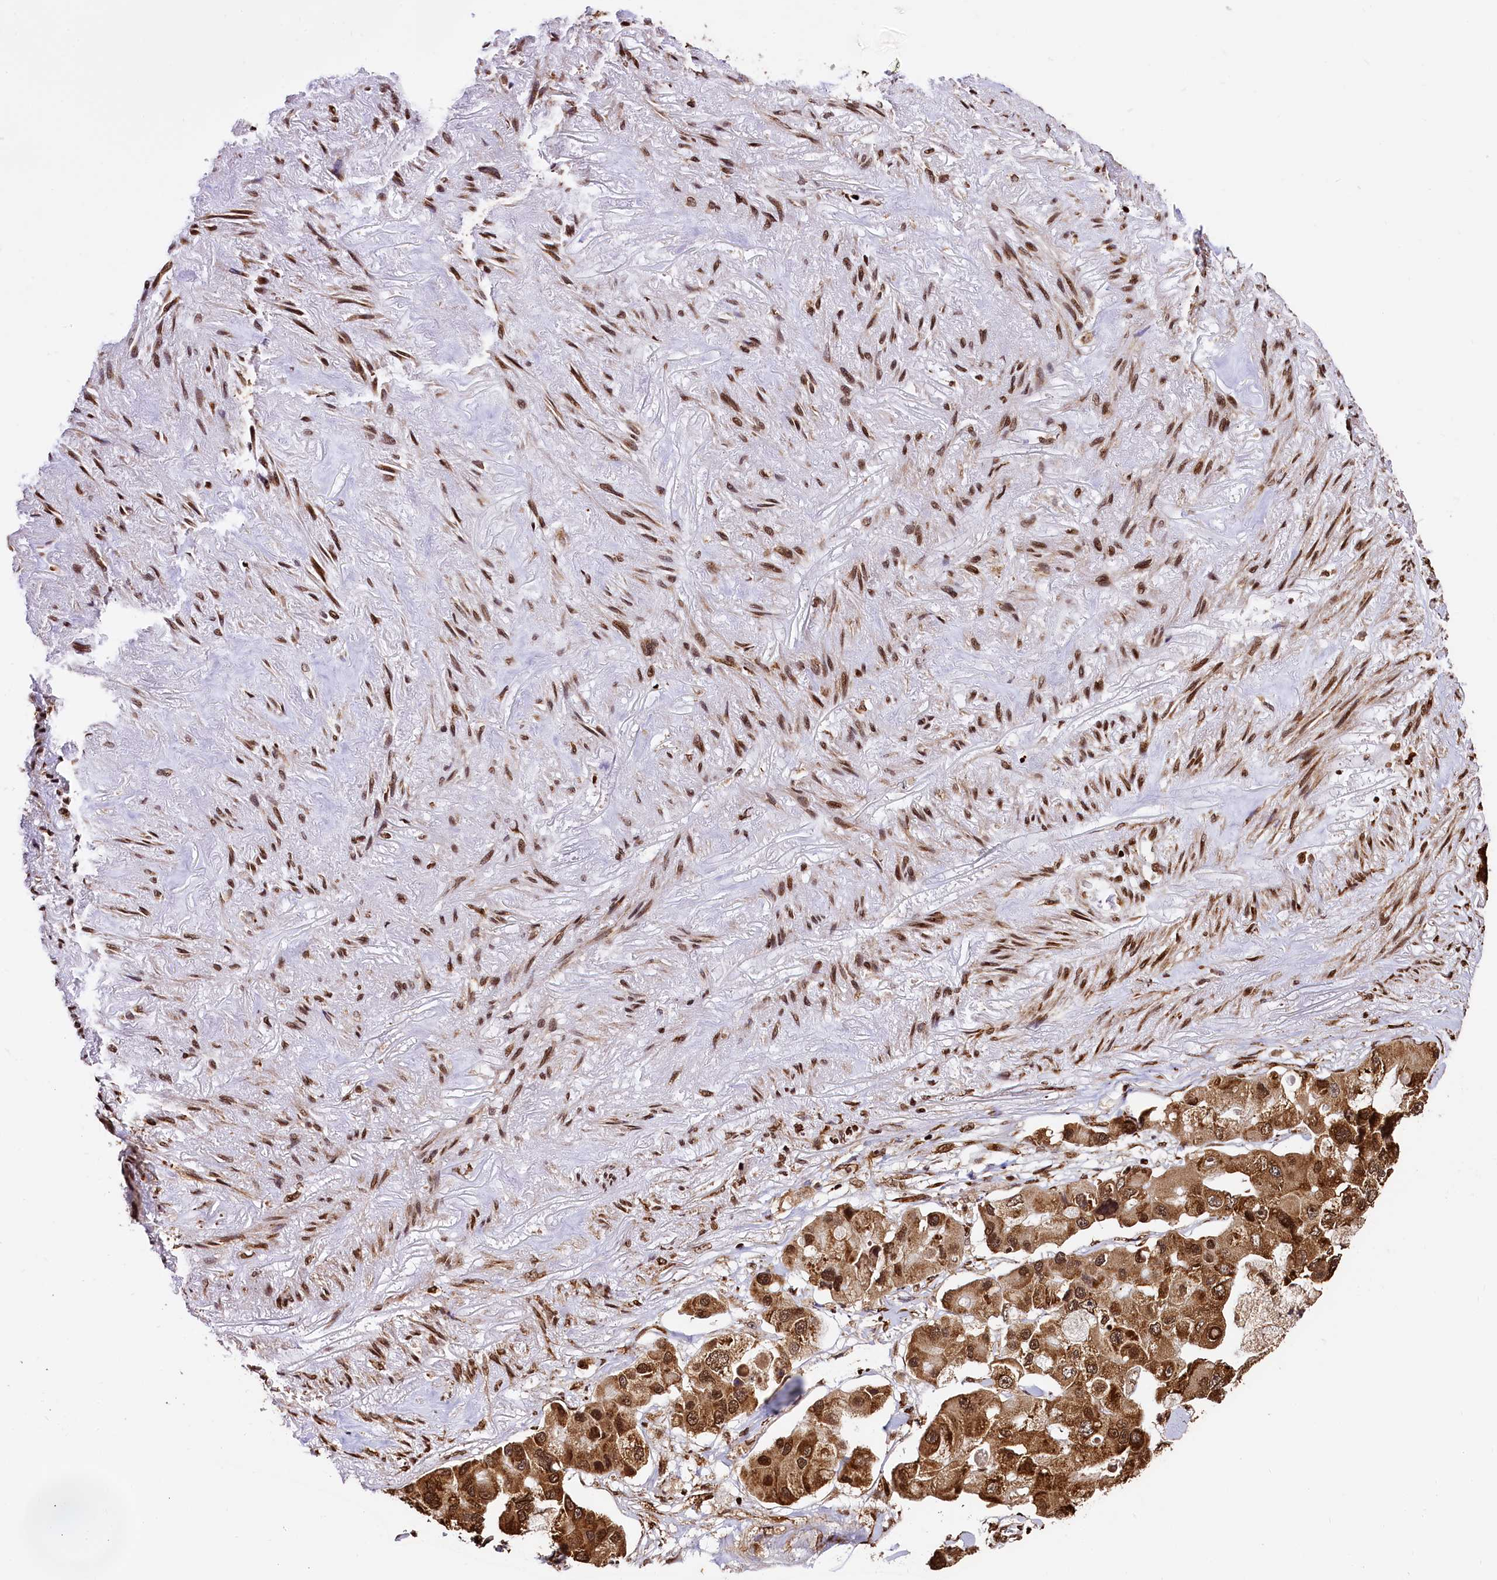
{"staining": {"intensity": "moderate", "quantity": ">75%", "location": "cytoplasmic/membranous,nuclear"}, "tissue": "lung cancer", "cell_type": "Tumor cells", "image_type": "cancer", "snomed": [{"axis": "morphology", "description": "Adenocarcinoma, NOS"}, {"axis": "topography", "description": "Lung"}], "caption": "Immunohistochemical staining of human adenocarcinoma (lung) reveals moderate cytoplasmic/membranous and nuclear protein staining in about >75% of tumor cells.", "gene": "PDS5B", "patient": {"sex": "female", "age": 54}}